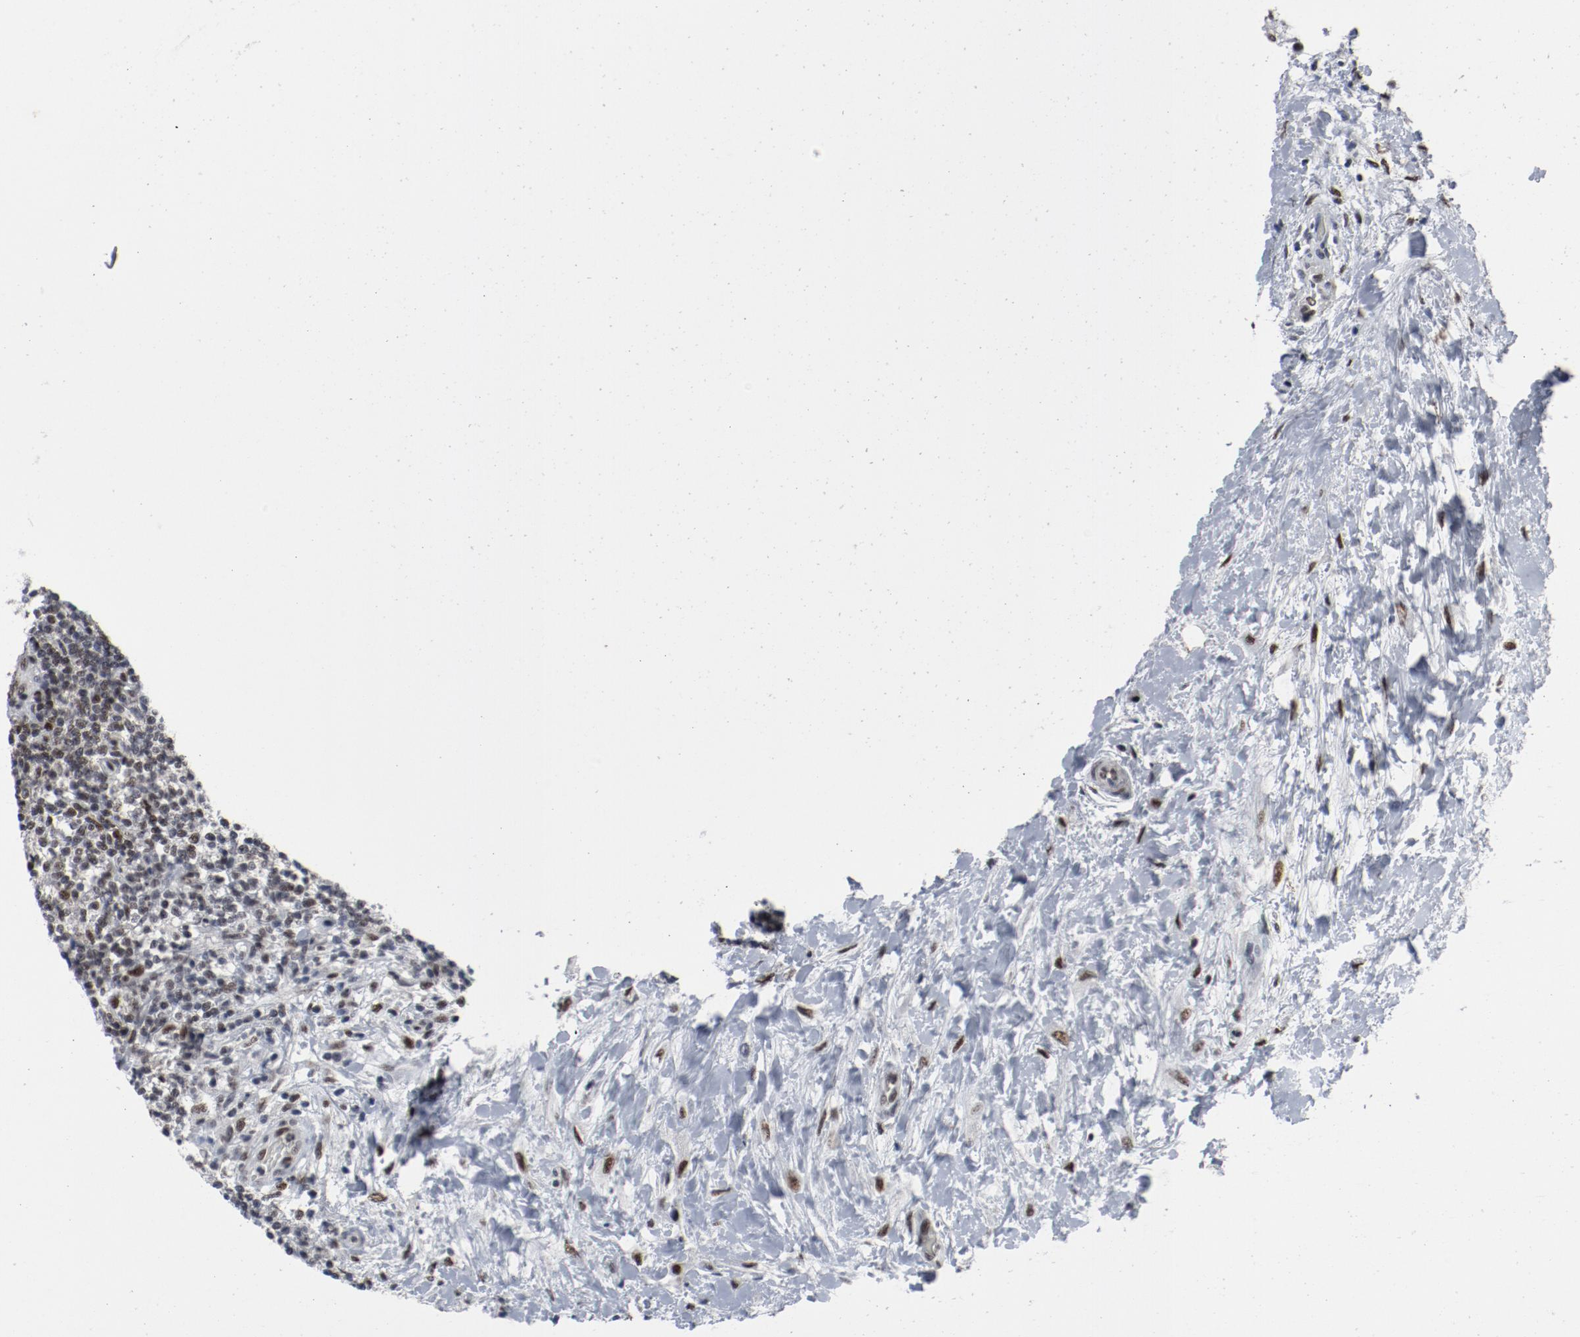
{"staining": {"intensity": "moderate", "quantity": ">75%", "location": "nuclear"}, "tissue": "lymphoma", "cell_type": "Tumor cells", "image_type": "cancer", "snomed": [{"axis": "morphology", "description": "Malignant lymphoma, non-Hodgkin's type, Low grade"}, {"axis": "topography", "description": "Lymph node"}], "caption": "Human lymphoma stained with a brown dye demonstrates moderate nuclear positive expression in approximately >75% of tumor cells.", "gene": "JMJD6", "patient": {"sex": "female", "age": 76}}